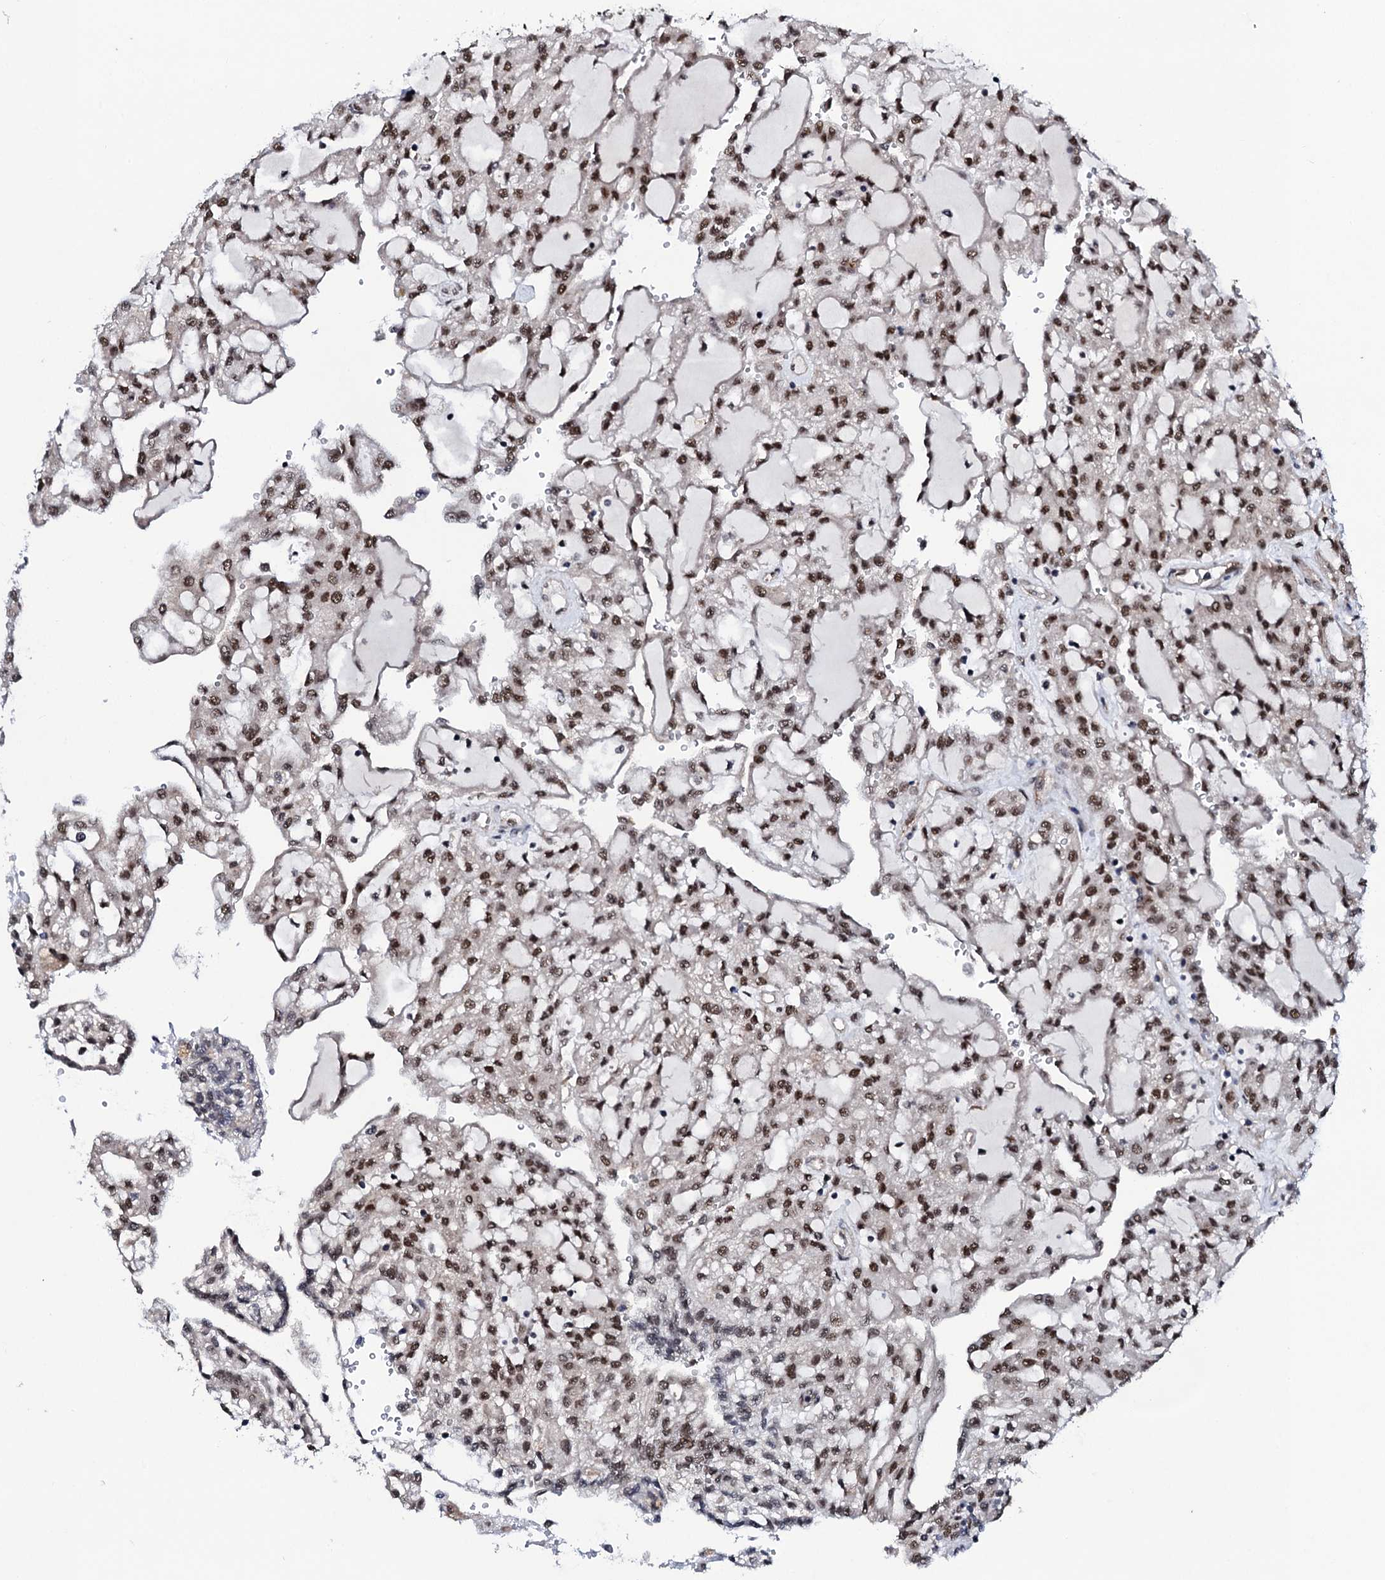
{"staining": {"intensity": "strong", "quantity": ">75%", "location": "nuclear"}, "tissue": "renal cancer", "cell_type": "Tumor cells", "image_type": "cancer", "snomed": [{"axis": "morphology", "description": "Adenocarcinoma, NOS"}, {"axis": "topography", "description": "Kidney"}], "caption": "Renal cancer (adenocarcinoma) stained with a brown dye shows strong nuclear positive staining in about >75% of tumor cells.", "gene": "CSTF3", "patient": {"sex": "male", "age": 63}}